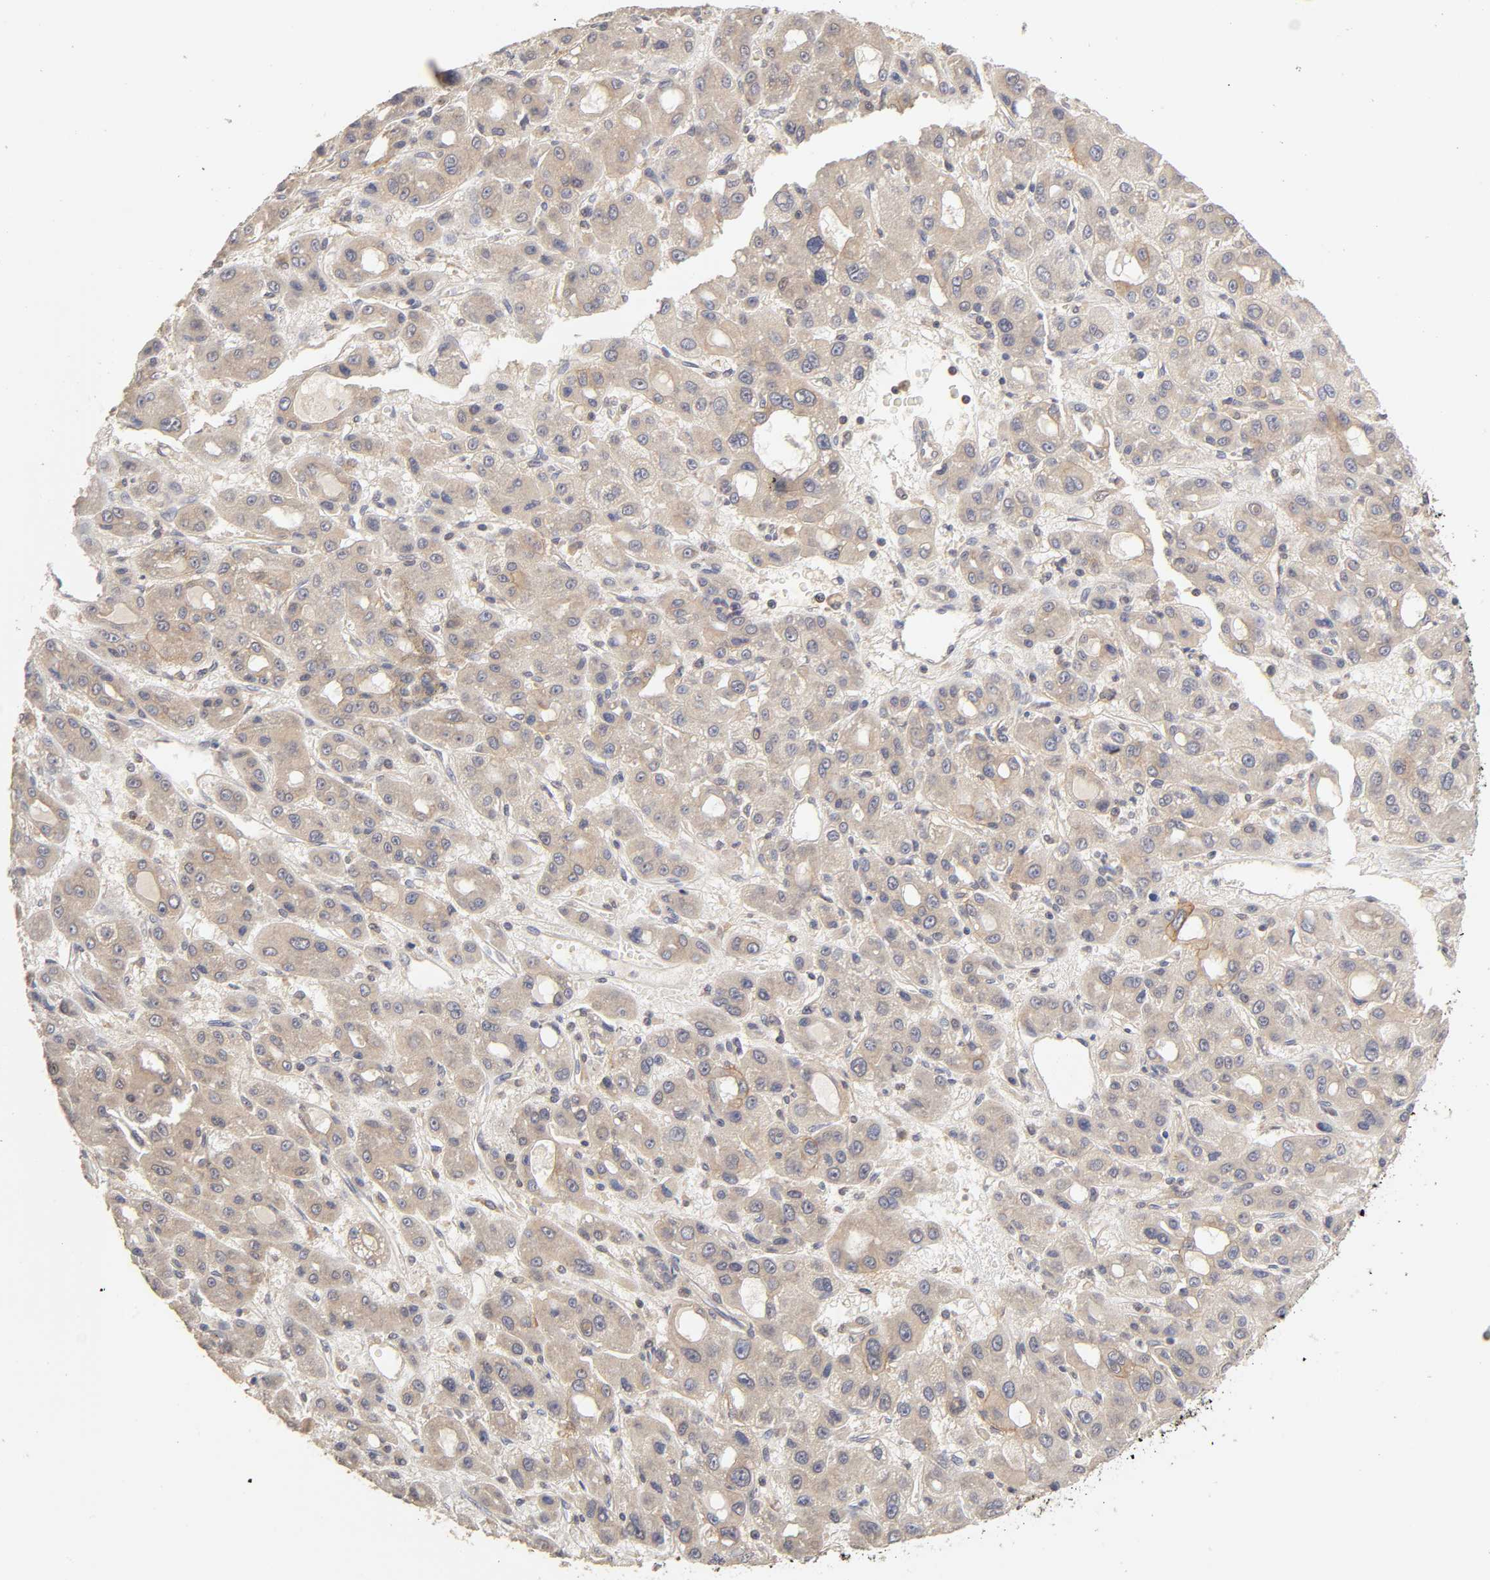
{"staining": {"intensity": "weak", "quantity": ">75%", "location": "cytoplasmic/membranous"}, "tissue": "liver cancer", "cell_type": "Tumor cells", "image_type": "cancer", "snomed": [{"axis": "morphology", "description": "Carcinoma, Hepatocellular, NOS"}, {"axis": "topography", "description": "Liver"}], "caption": "Human liver cancer (hepatocellular carcinoma) stained with a protein marker demonstrates weak staining in tumor cells.", "gene": "AP1G2", "patient": {"sex": "male", "age": 55}}